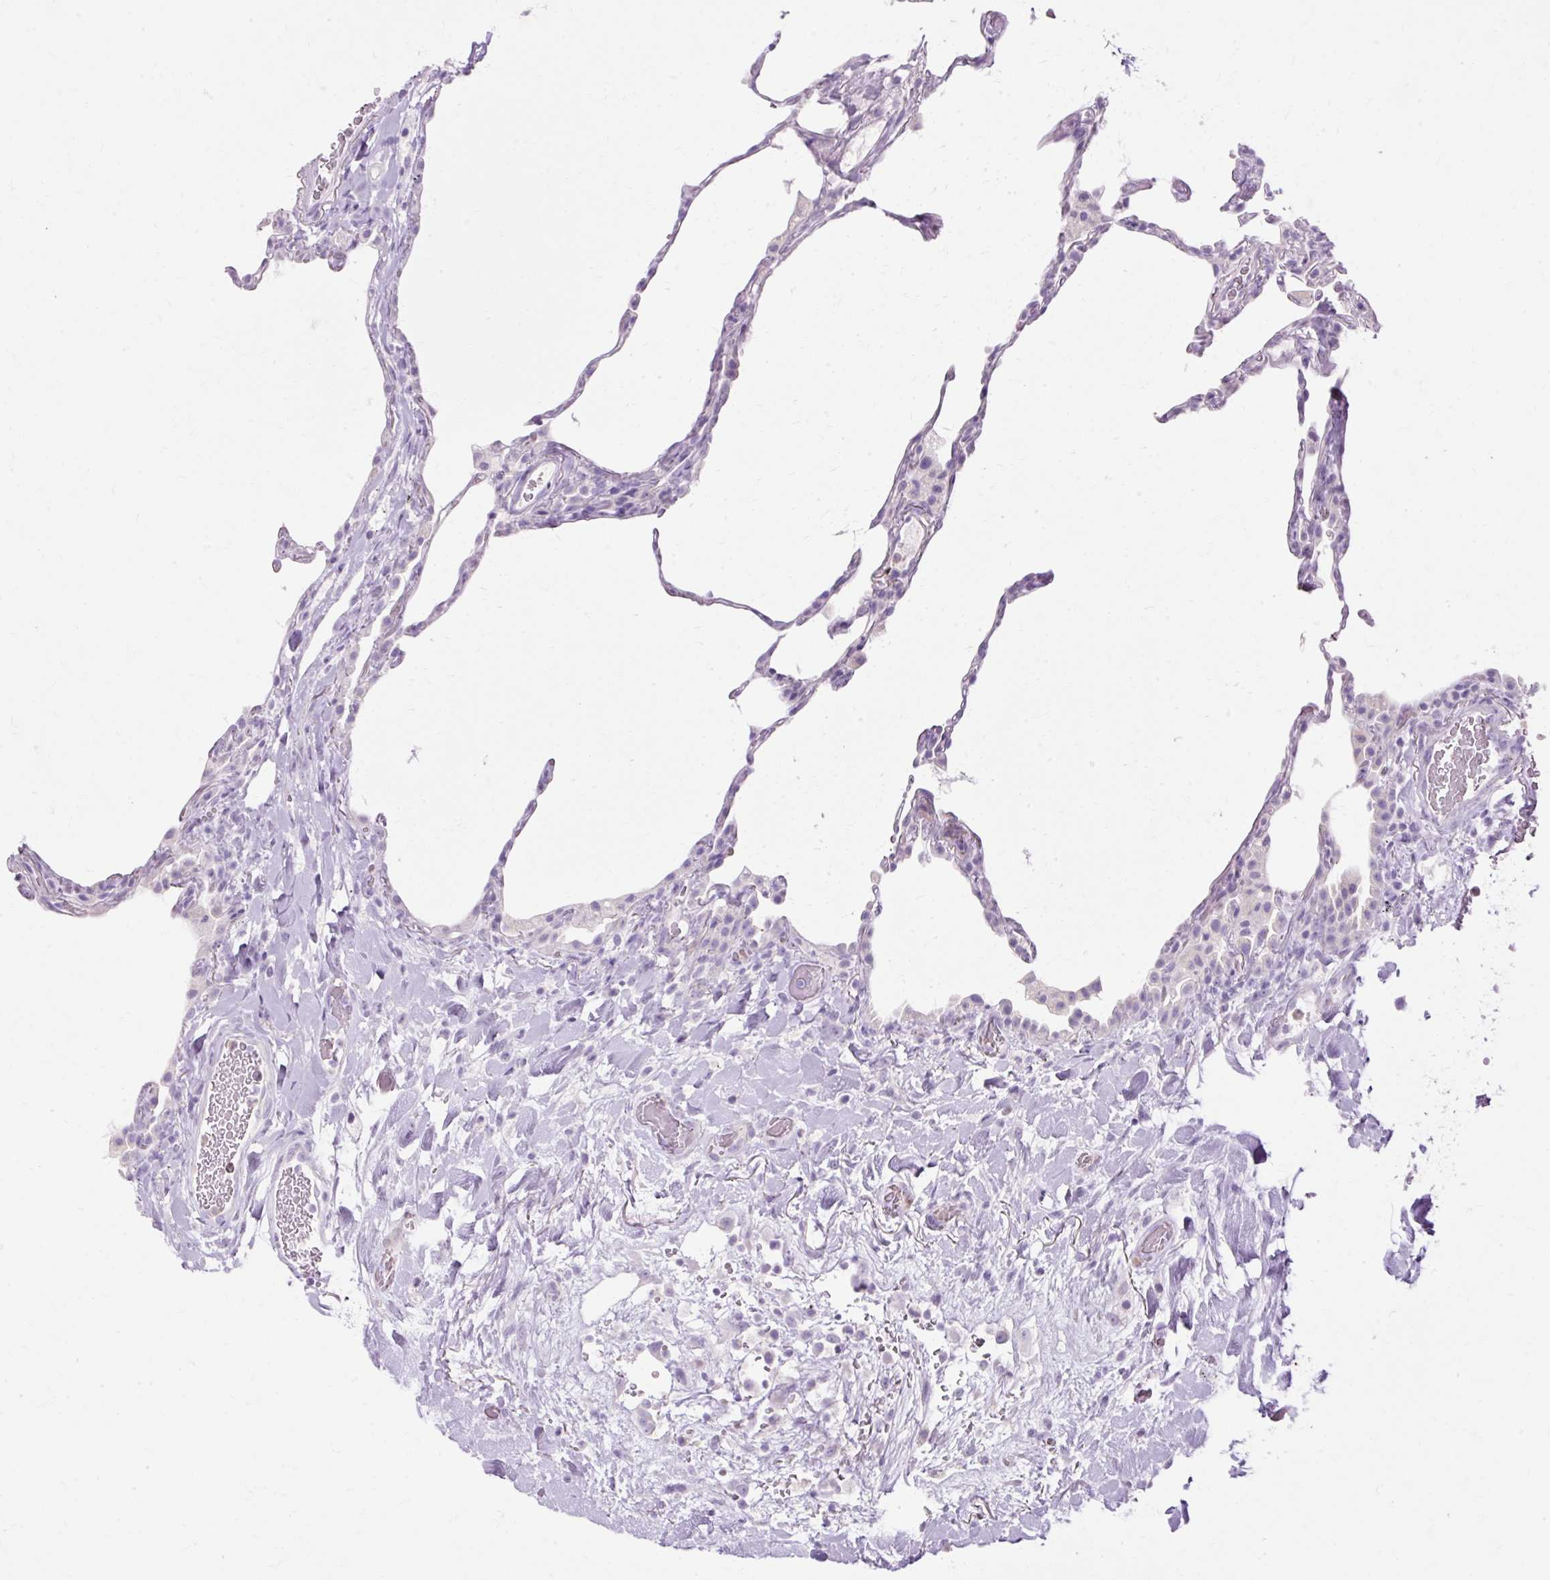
{"staining": {"intensity": "negative", "quantity": "none", "location": "none"}, "tissue": "lung", "cell_type": "Alveolar cells", "image_type": "normal", "snomed": [{"axis": "morphology", "description": "Normal tissue, NOS"}, {"axis": "topography", "description": "Lung"}], "caption": "Immunohistochemical staining of benign lung demonstrates no significant positivity in alveolar cells. The staining is performed using DAB brown chromogen with nuclei counter-stained in using hematoxylin.", "gene": "HSD11B1", "patient": {"sex": "female", "age": 57}}